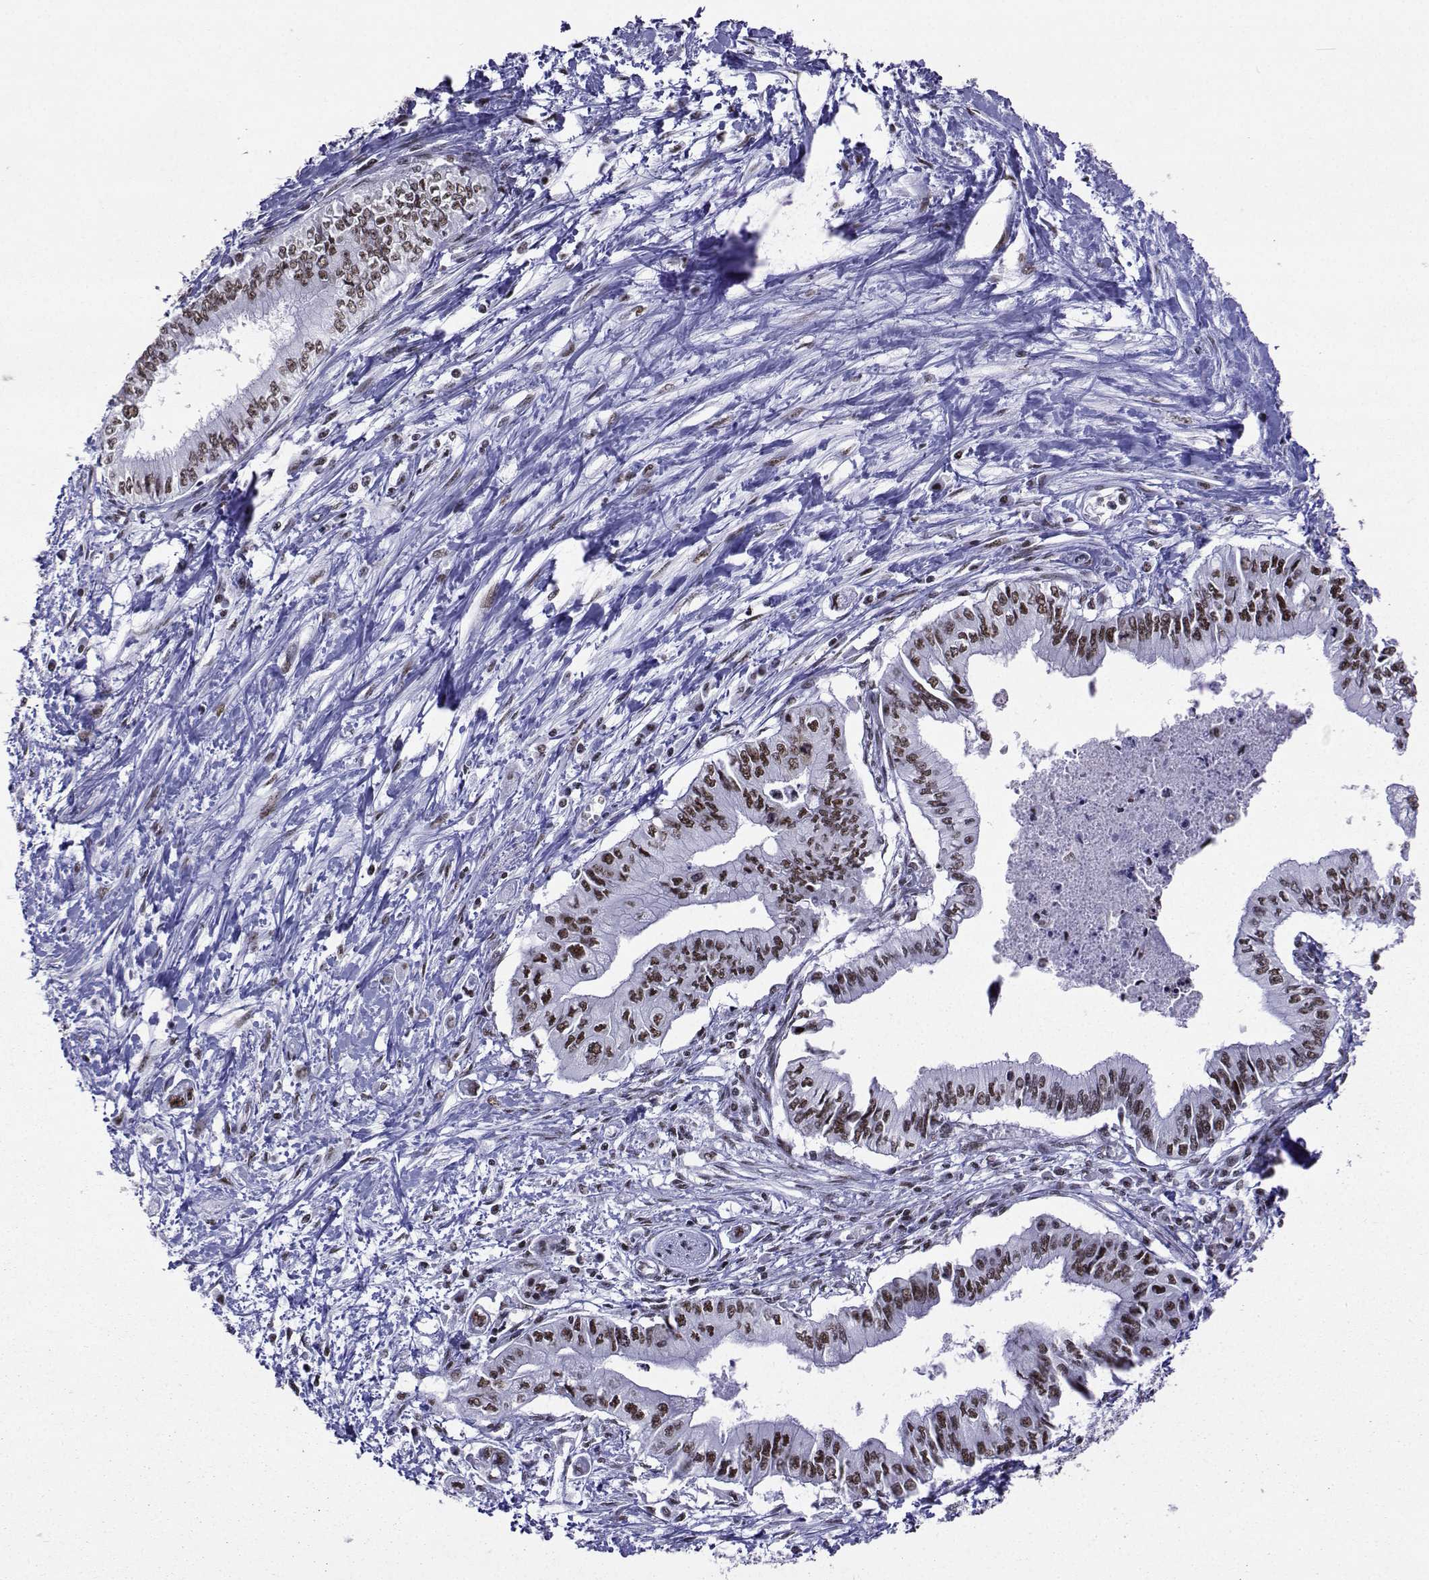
{"staining": {"intensity": "moderate", "quantity": "25%-75%", "location": "nuclear"}, "tissue": "pancreatic cancer", "cell_type": "Tumor cells", "image_type": "cancer", "snomed": [{"axis": "morphology", "description": "Adenocarcinoma, NOS"}, {"axis": "topography", "description": "Pancreas"}], "caption": "About 25%-75% of tumor cells in human pancreatic adenocarcinoma exhibit moderate nuclear protein expression as visualized by brown immunohistochemical staining.", "gene": "SNRPB2", "patient": {"sex": "female", "age": 61}}